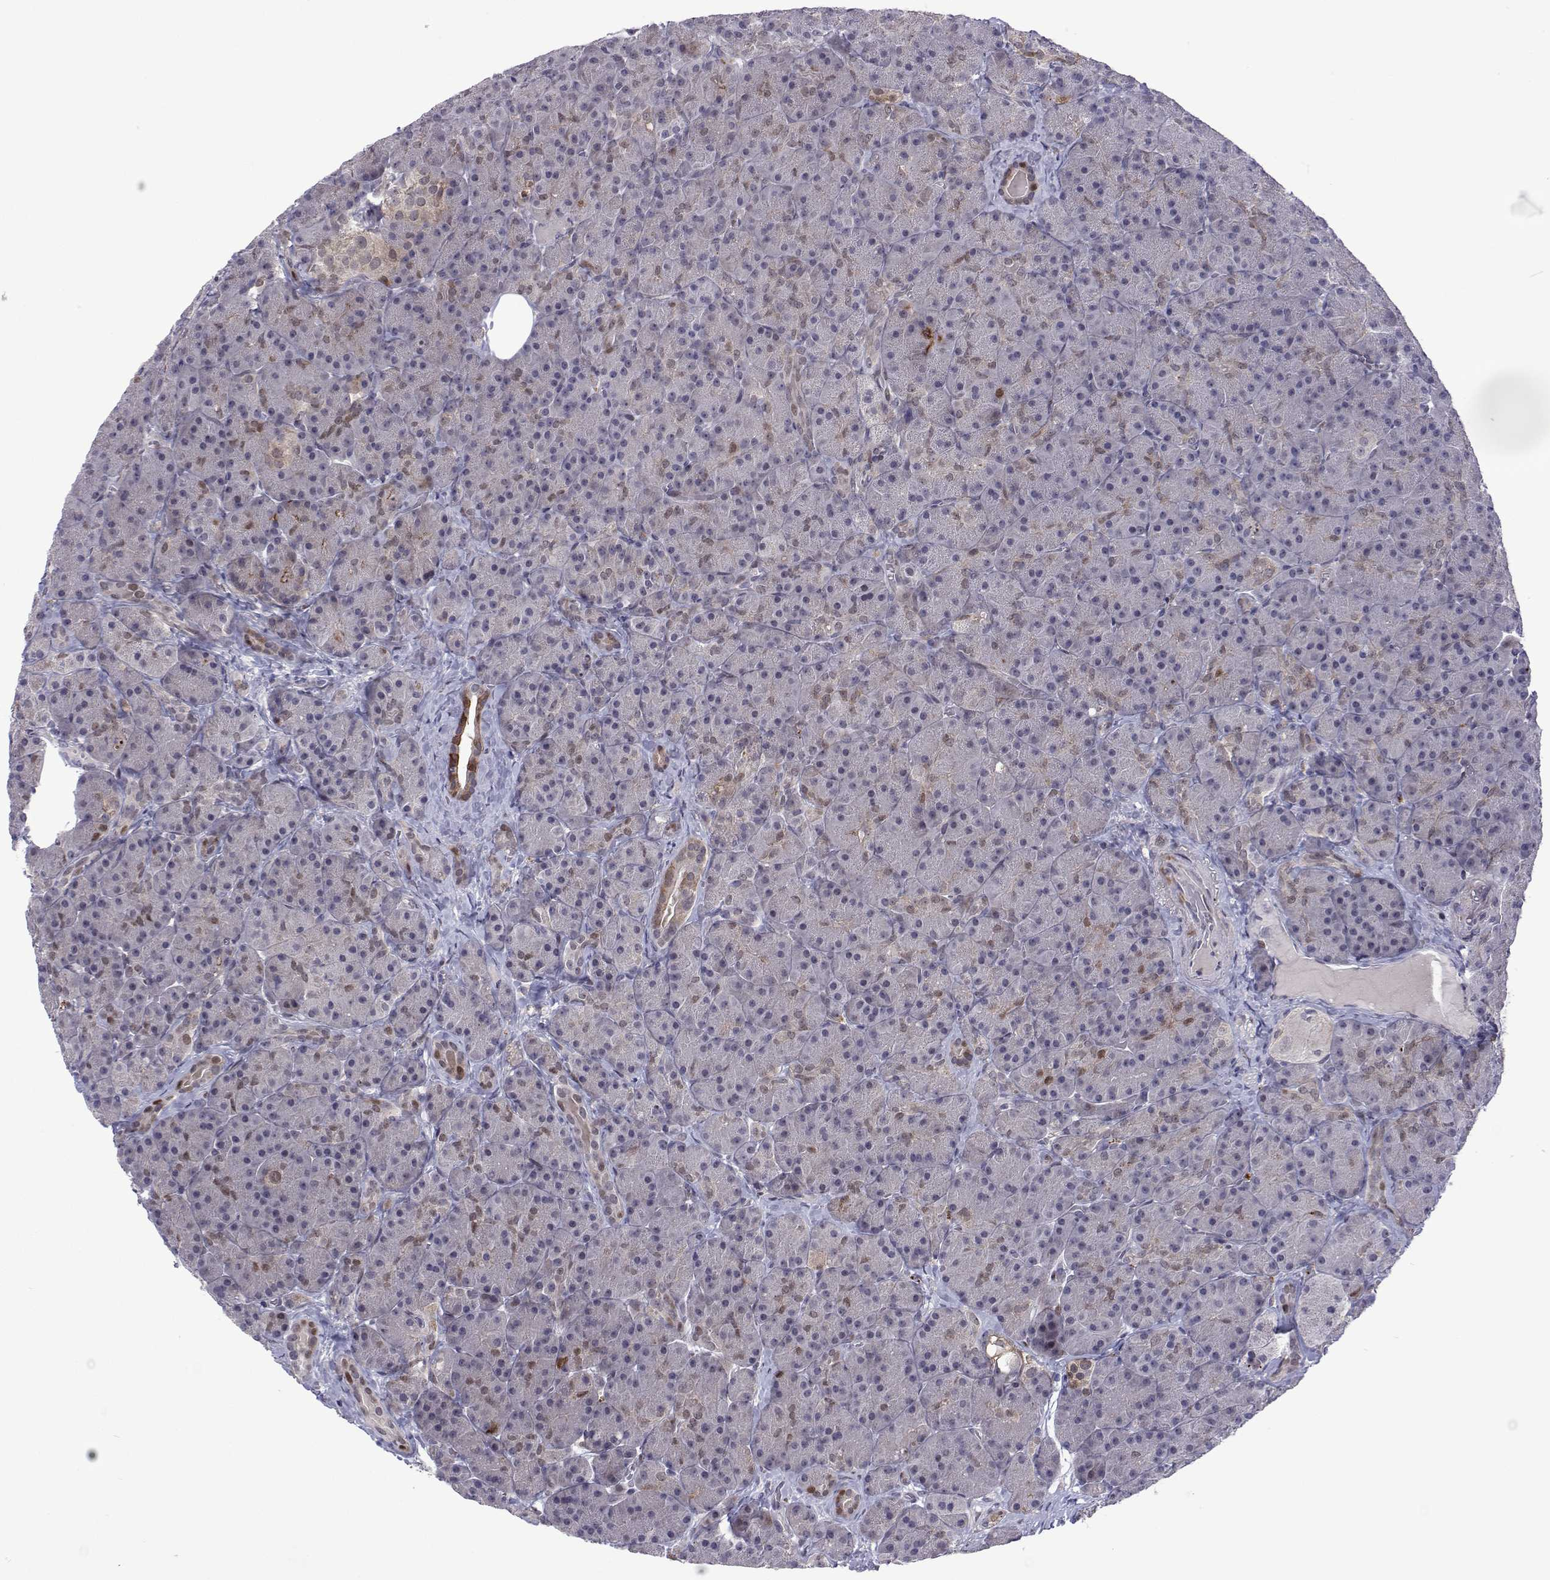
{"staining": {"intensity": "weak", "quantity": "<25%", "location": "nuclear"}, "tissue": "pancreas", "cell_type": "Exocrine glandular cells", "image_type": "normal", "snomed": [{"axis": "morphology", "description": "Normal tissue, NOS"}, {"axis": "topography", "description": "Pancreas"}], "caption": "Micrograph shows no protein staining in exocrine glandular cells of unremarkable pancreas.", "gene": "EFCAB3", "patient": {"sex": "male", "age": 57}}